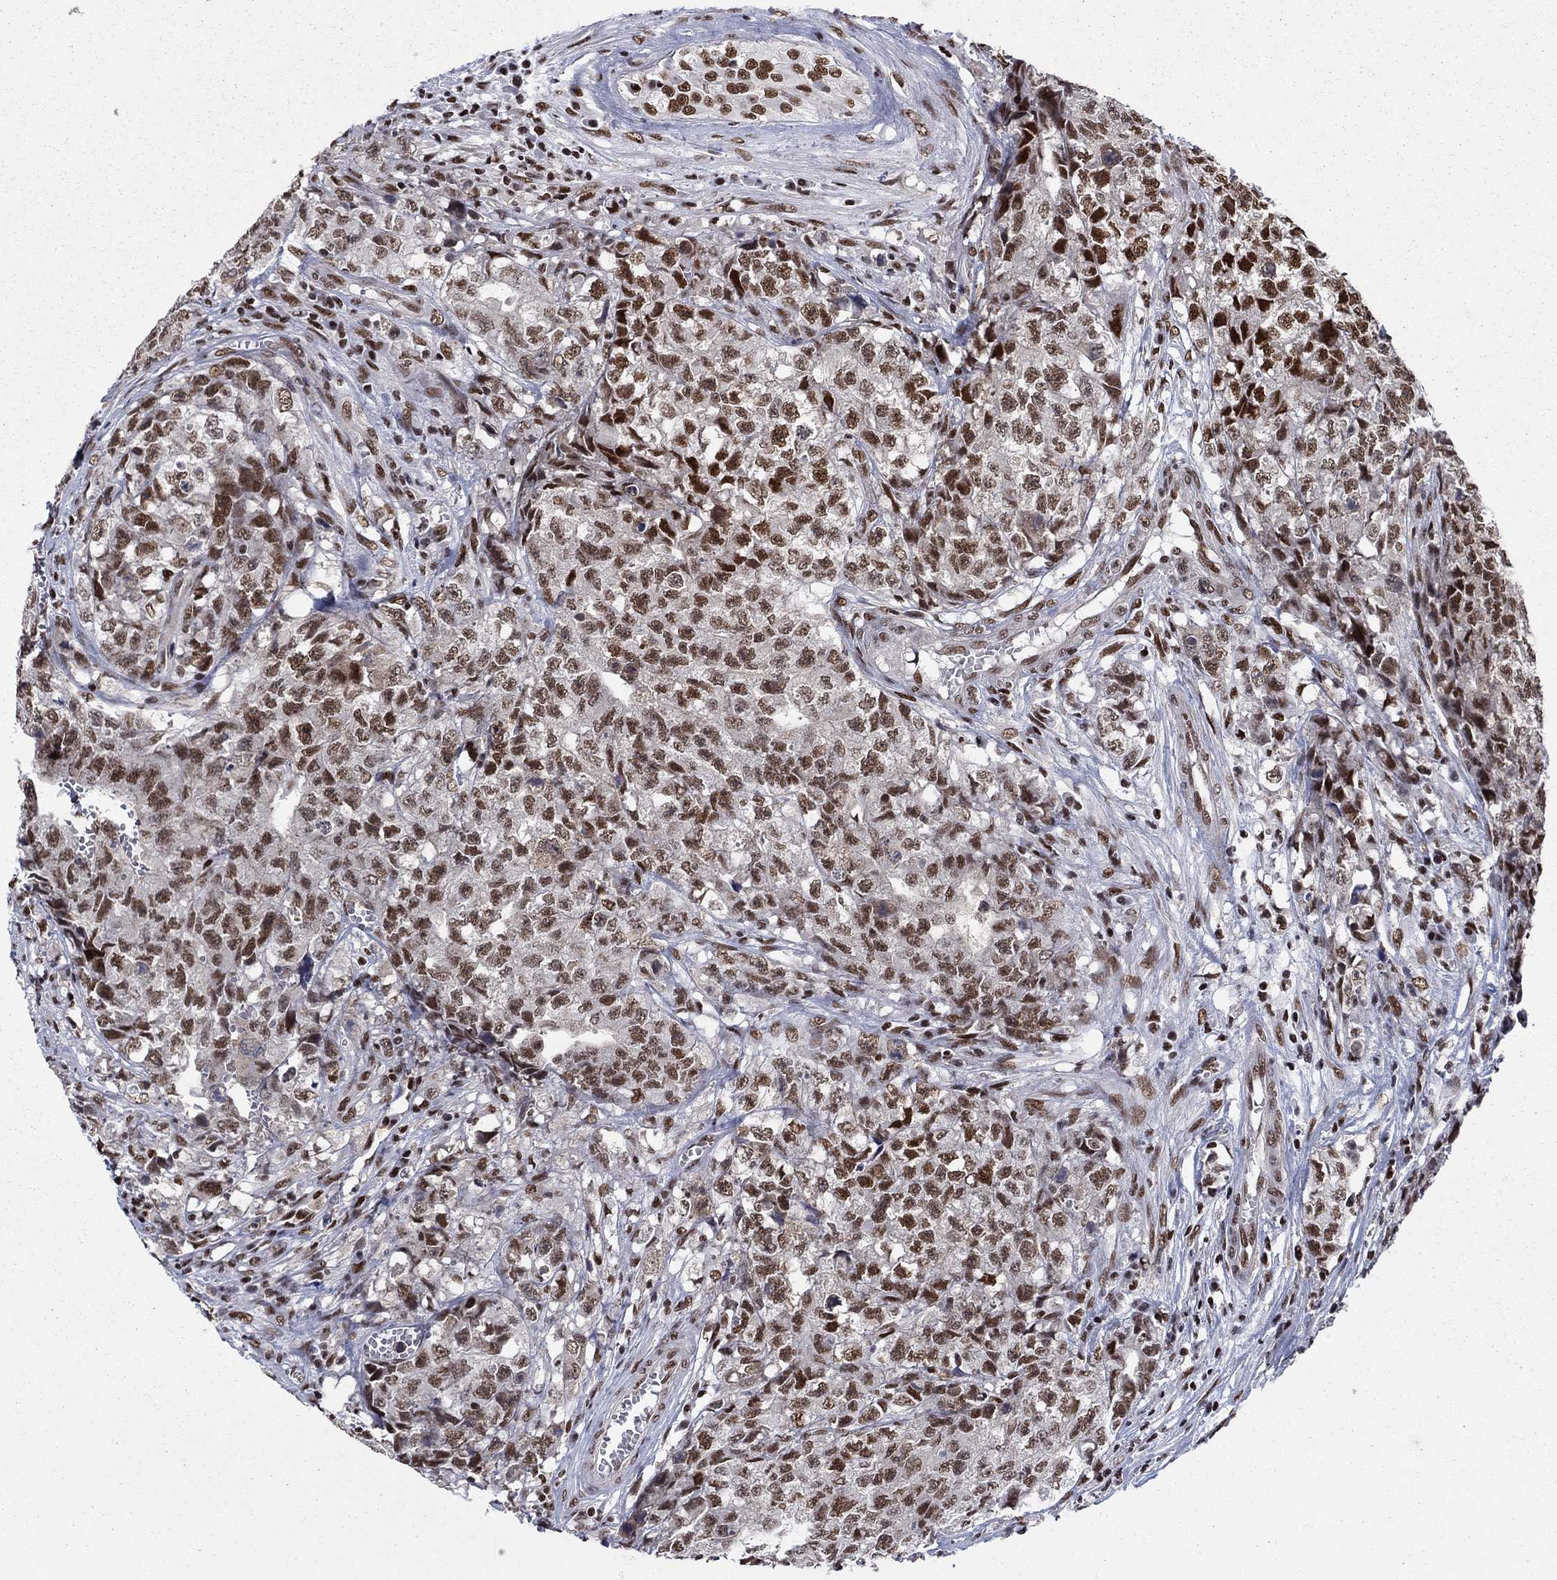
{"staining": {"intensity": "moderate", "quantity": ">75%", "location": "nuclear"}, "tissue": "testis cancer", "cell_type": "Tumor cells", "image_type": "cancer", "snomed": [{"axis": "morphology", "description": "Seminoma, NOS"}, {"axis": "morphology", "description": "Carcinoma, Embryonal, NOS"}, {"axis": "topography", "description": "Testis"}], "caption": "Testis cancer (embryonal carcinoma) stained with a protein marker displays moderate staining in tumor cells.", "gene": "RPRD1B", "patient": {"sex": "male", "age": 22}}